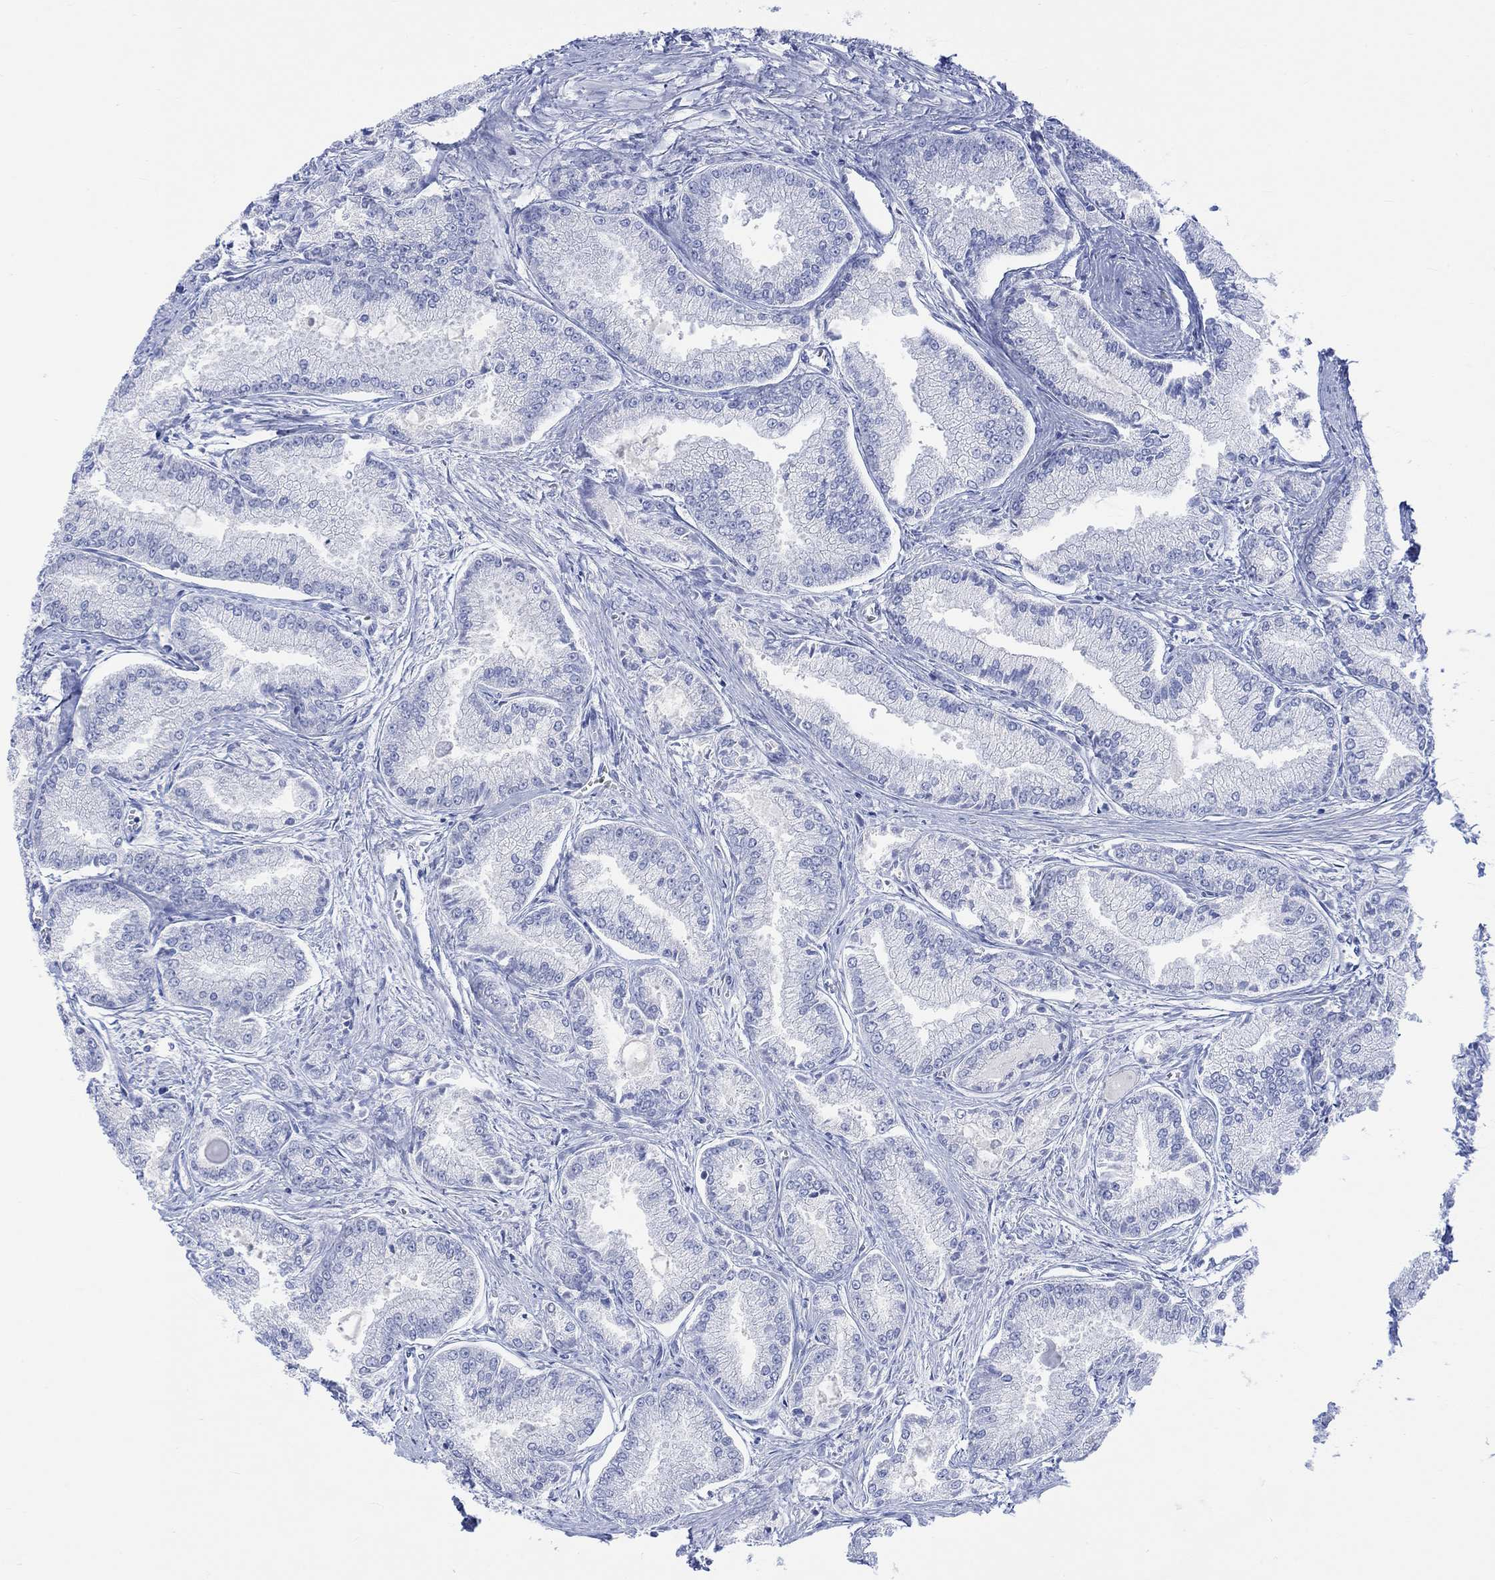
{"staining": {"intensity": "negative", "quantity": "none", "location": "none"}, "tissue": "prostate cancer", "cell_type": "Tumor cells", "image_type": "cancer", "snomed": [{"axis": "morphology", "description": "Adenocarcinoma, NOS"}, {"axis": "morphology", "description": "Adenocarcinoma, High grade"}, {"axis": "topography", "description": "Prostate"}], "caption": "This is a image of IHC staining of adenocarcinoma (prostate), which shows no positivity in tumor cells. Brightfield microscopy of immunohistochemistry stained with DAB (3,3'-diaminobenzidine) (brown) and hematoxylin (blue), captured at high magnification.", "gene": "CALCA", "patient": {"sex": "male", "age": 70}}